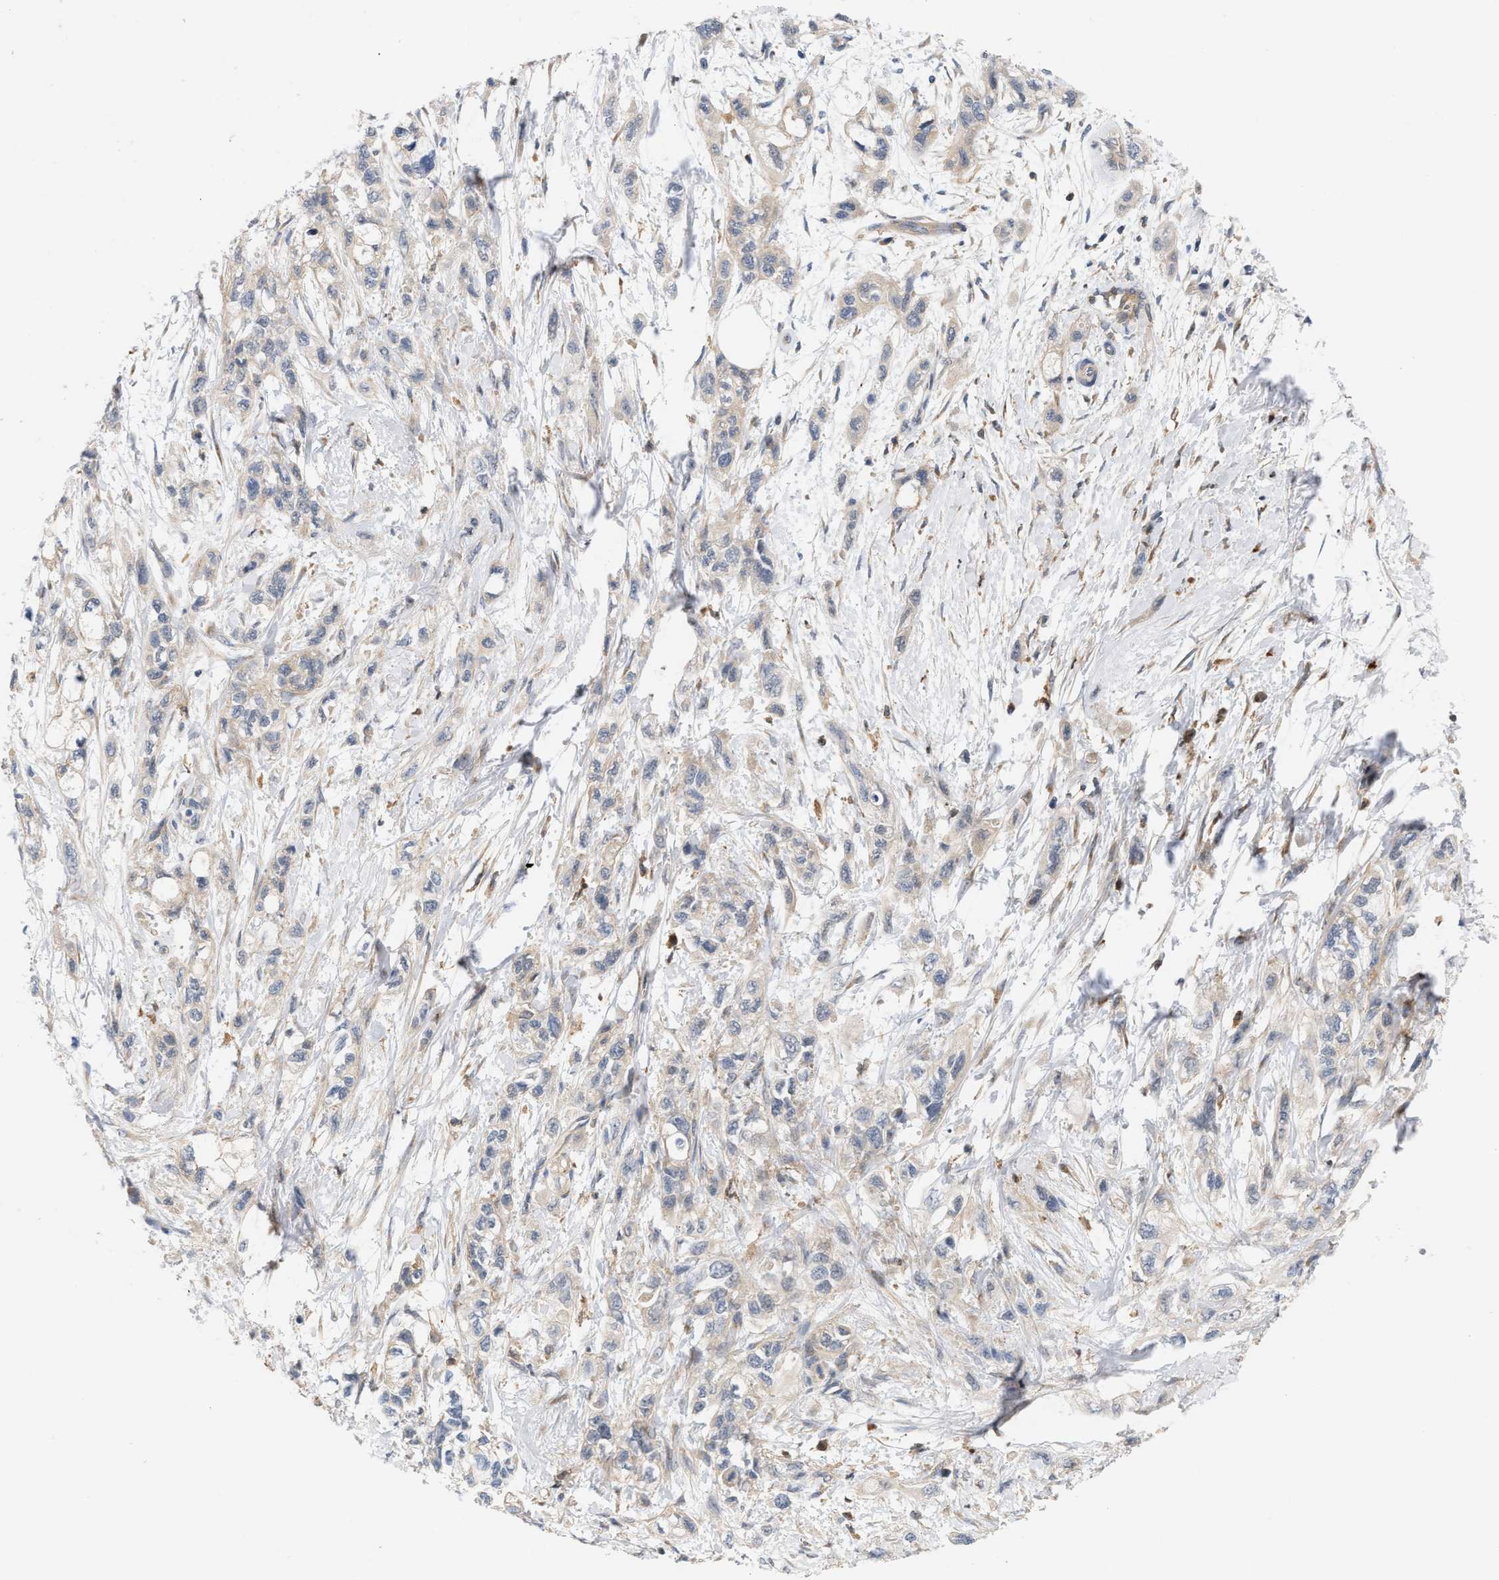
{"staining": {"intensity": "moderate", "quantity": "<25%", "location": "cytoplasmic/membranous"}, "tissue": "pancreatic cancer", "cell_type": "Tumor cells", "image_type": "cancer", "snomed": [{"axis": "morphology", "description": "Adenocarcinoma, NOS"}, {"axis": "topography", "description": "Pancreas"}], "caption": "Immunohistochemistry of human adenocarcinoma (pancreatic) exhibits low levels of moderate cytoplasmic/membranous staining in about <25% of tumor cells.", "gene": "DBNL", "patient": {"sex": "male", "age": 74}}